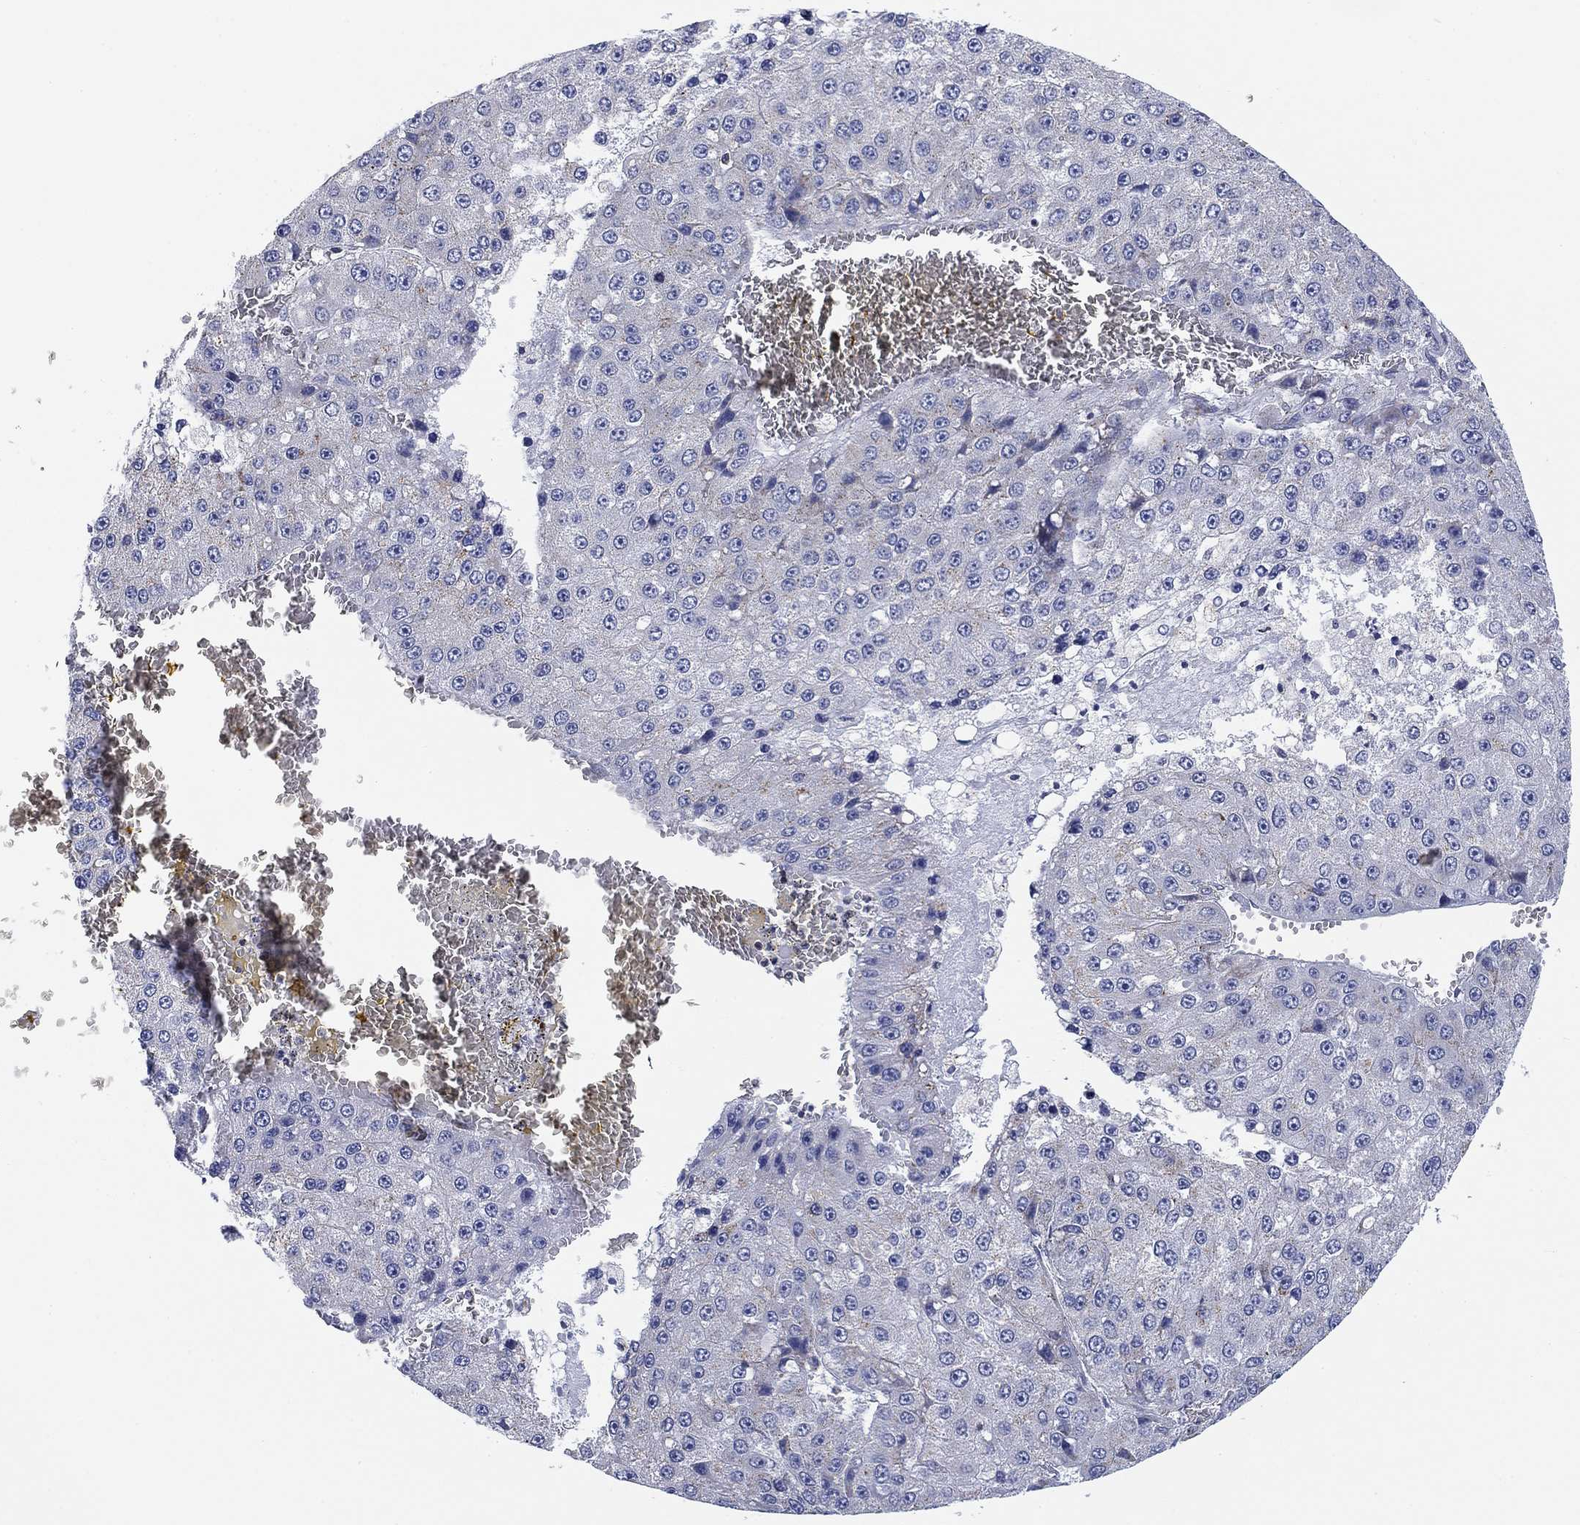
{"staining": {"intensity": "negative", "quantity": "none", "location": "none"}, "tissue": "liver cancer", "cell_type": "Tumor cells", "image_type": "cancer", "snomed": [{"axis": "morphology", "description": "Carcinoma, Hepatocellular, NOS"}, {"axis": "topography", "description": "Liver"}], "caption": "IHC histopathology image of liver cancer stained for a protein (brown), which demonstrates no expression in tumor cells.", "gene": "NACAD", "patient": {"sex": "female", "age": 73}}